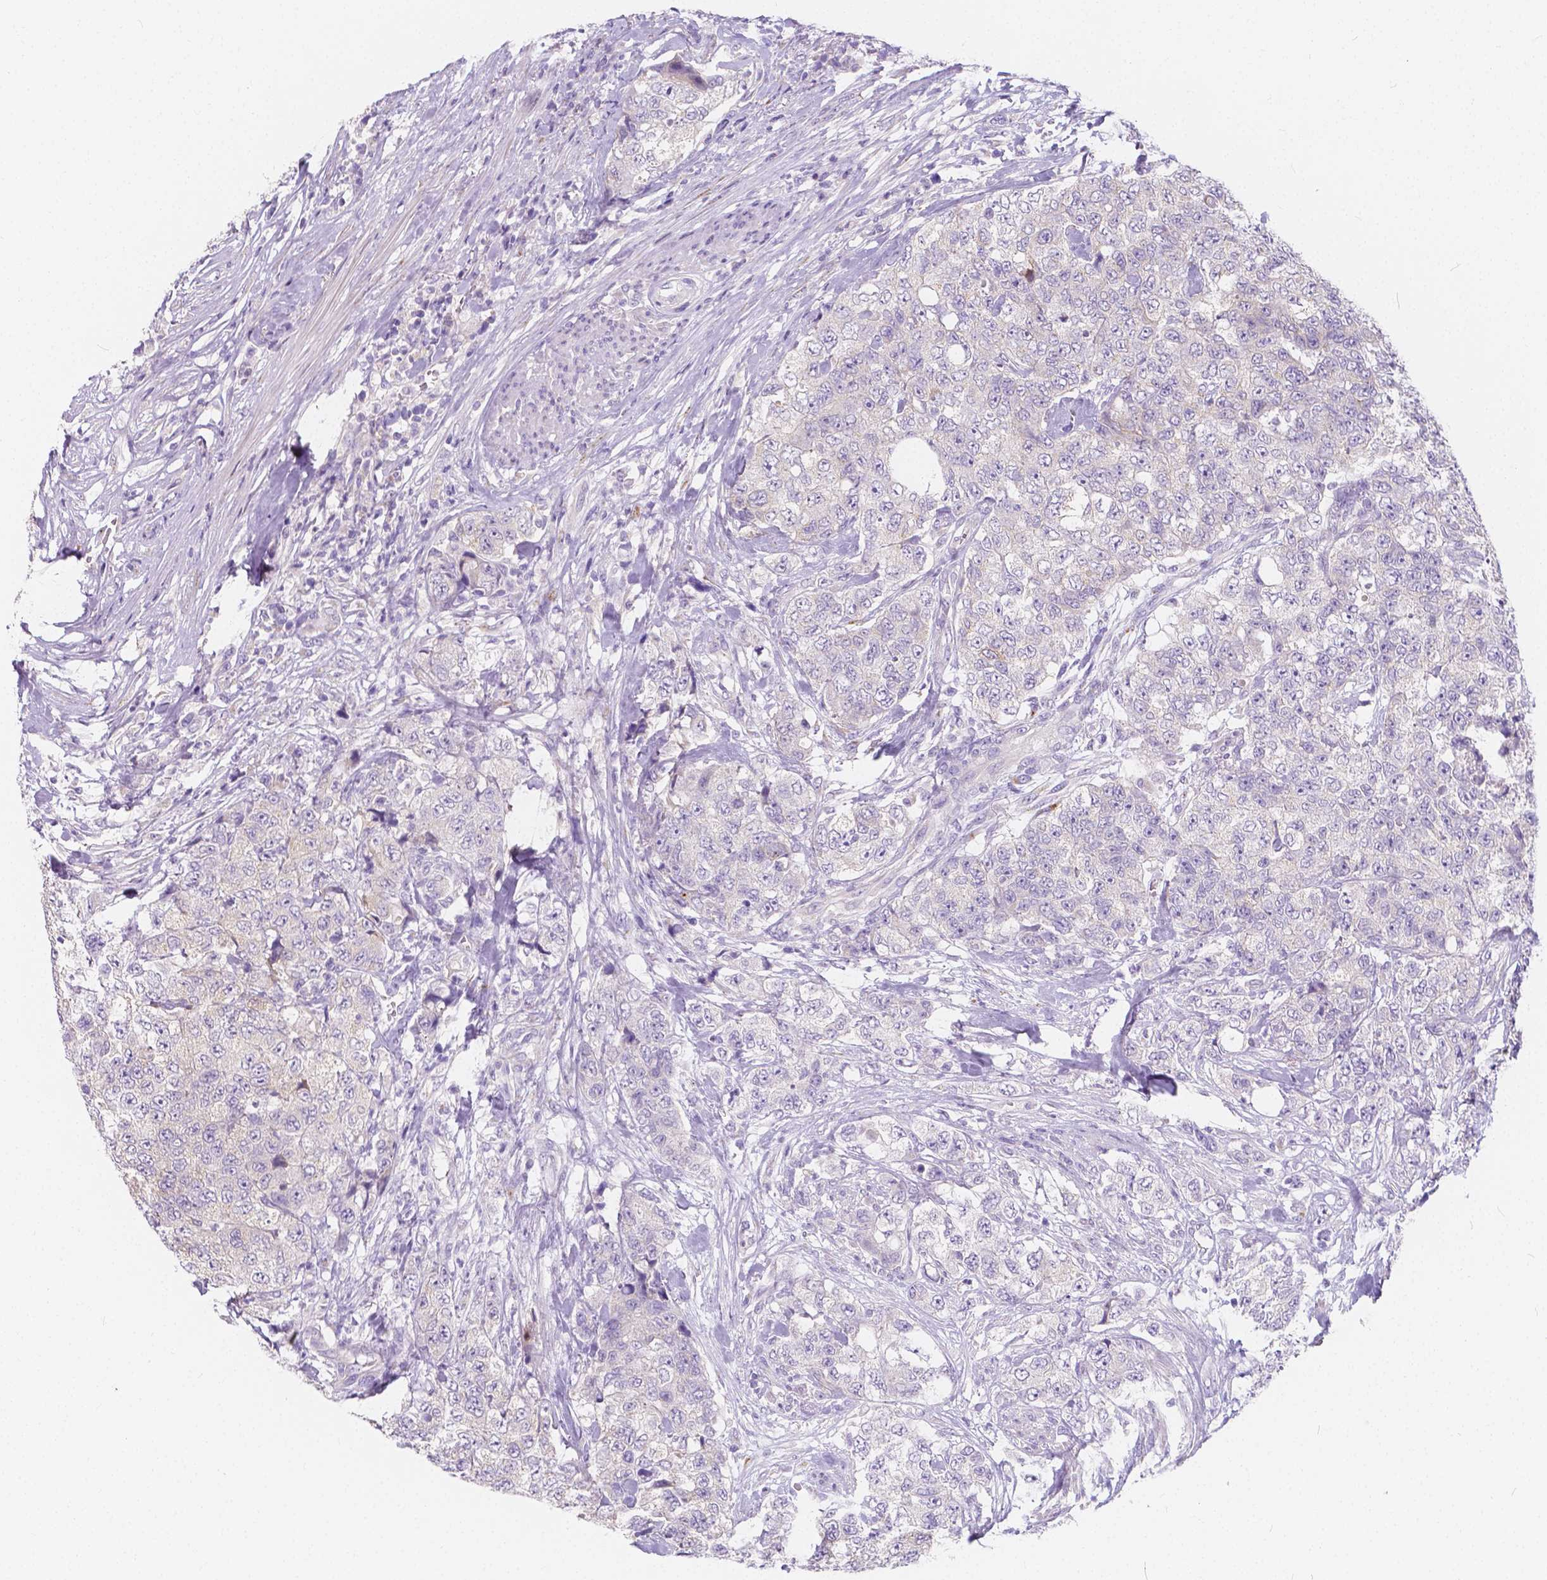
{"staining": {"intensity": "negative", "quantity": "none", "location": "none"}, "tissue": "urothelial cancer", "cell_type": "Tumor cells", "image_type": "cancer", "snomed": [{"axis": "morphology", "description": "Urothelial carcinoma, High grade"}, {"axis": "topography", "description": "Urinary bladder"}], "caption": "The image reveals no staining of tumor cells in urothelial cancer.", "gene": "RNF186", "patient": {"sex": "female", "age": 78}}